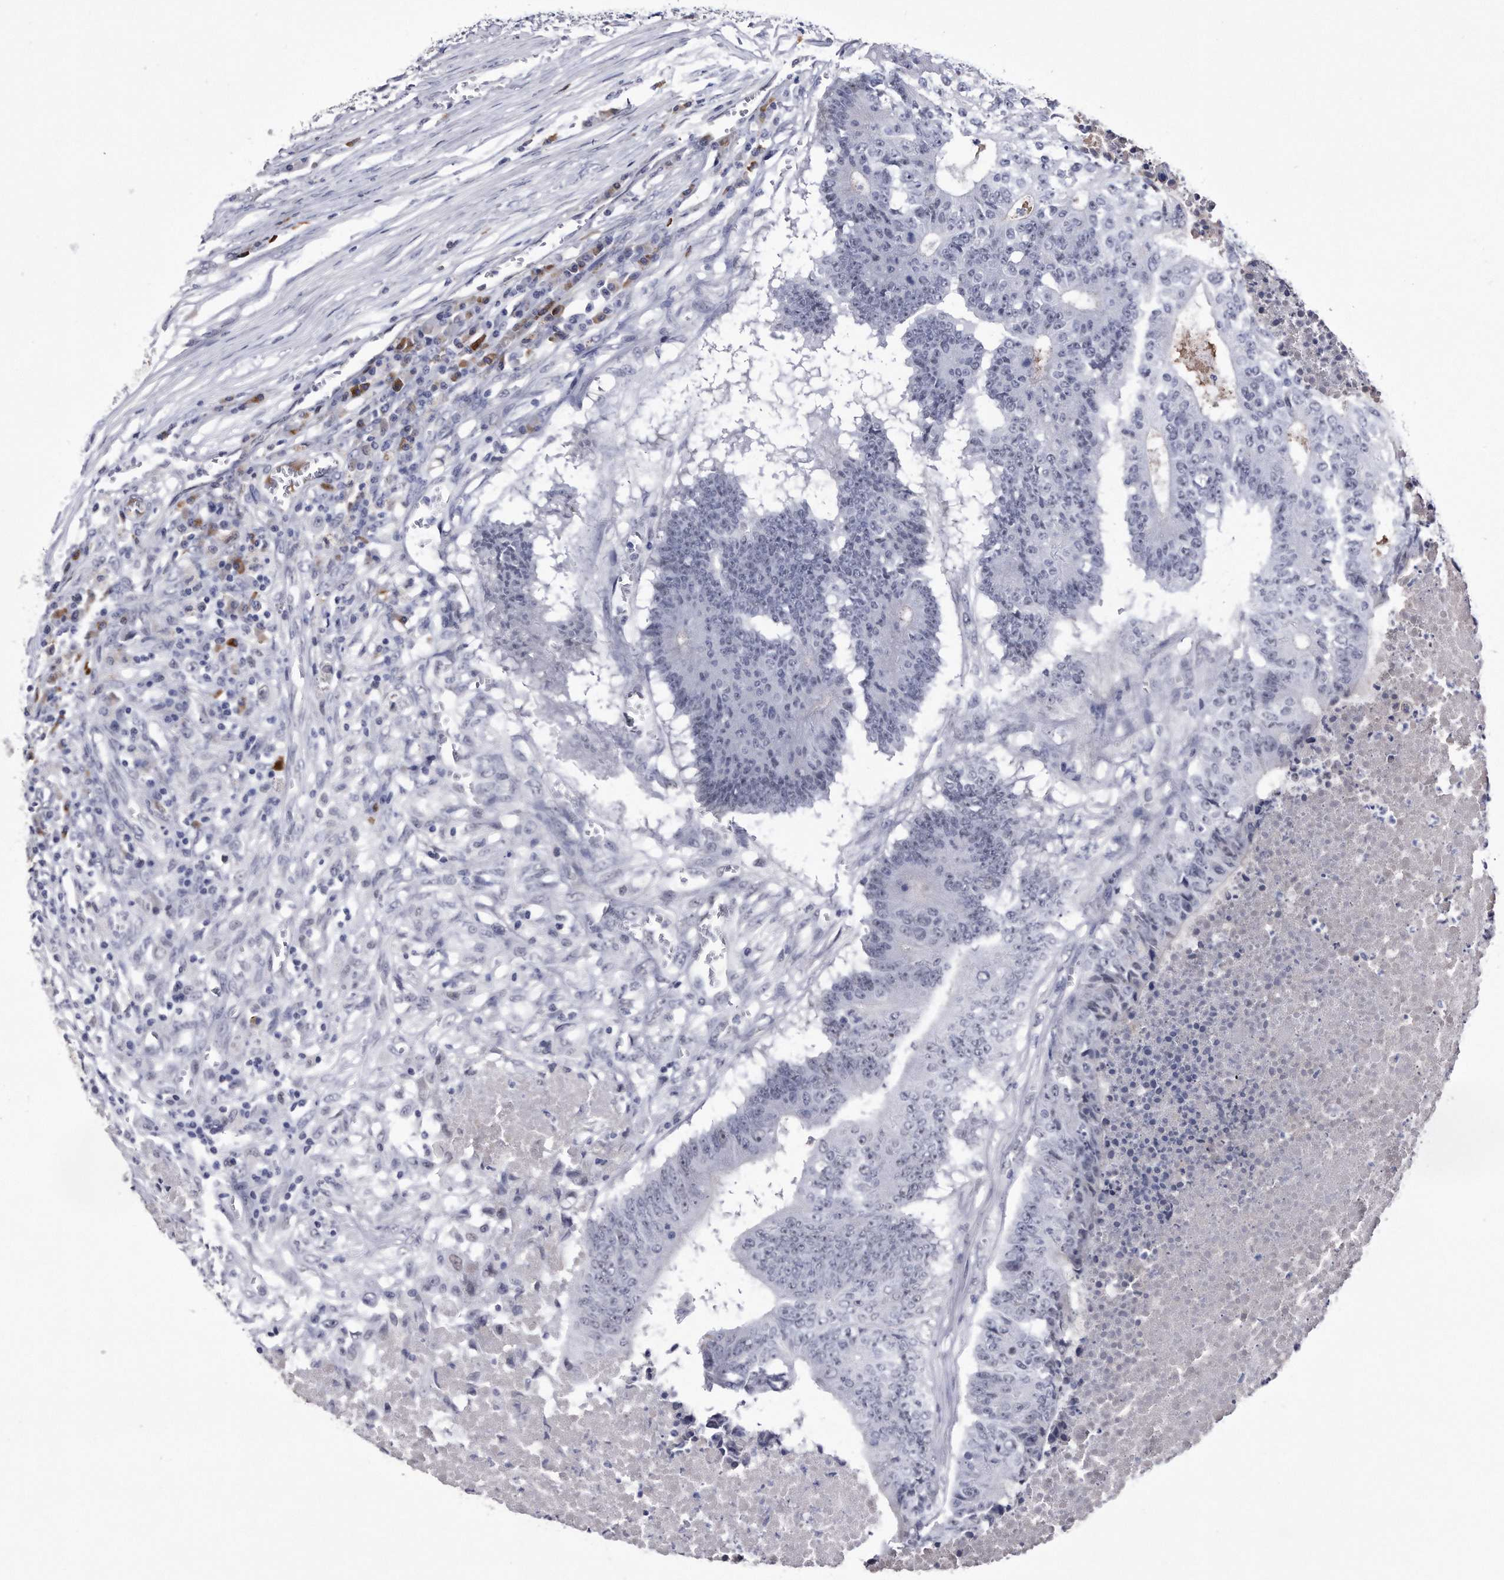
{"staining": {"intensity": "negative", "quantity": "none", "location": "none"}, "tissue": "colorectal cancer", "cell_type": "Tumor cells", "image_type": "cancer", "snomed": [{"axis": "morphology", "description": "Adenocarcinoma, NOS"}, {"axis": "topography", "description": "Colon"}], "caption": "Tumor cells show no significant positivity in colorectal cancer. Brightfield microscopy of IHC stained with DAB (brown) and hematoxylin (blue), captured at high magnification.", "gene": "KCTD8", "patient": {"sex": "male", "age": 87}}